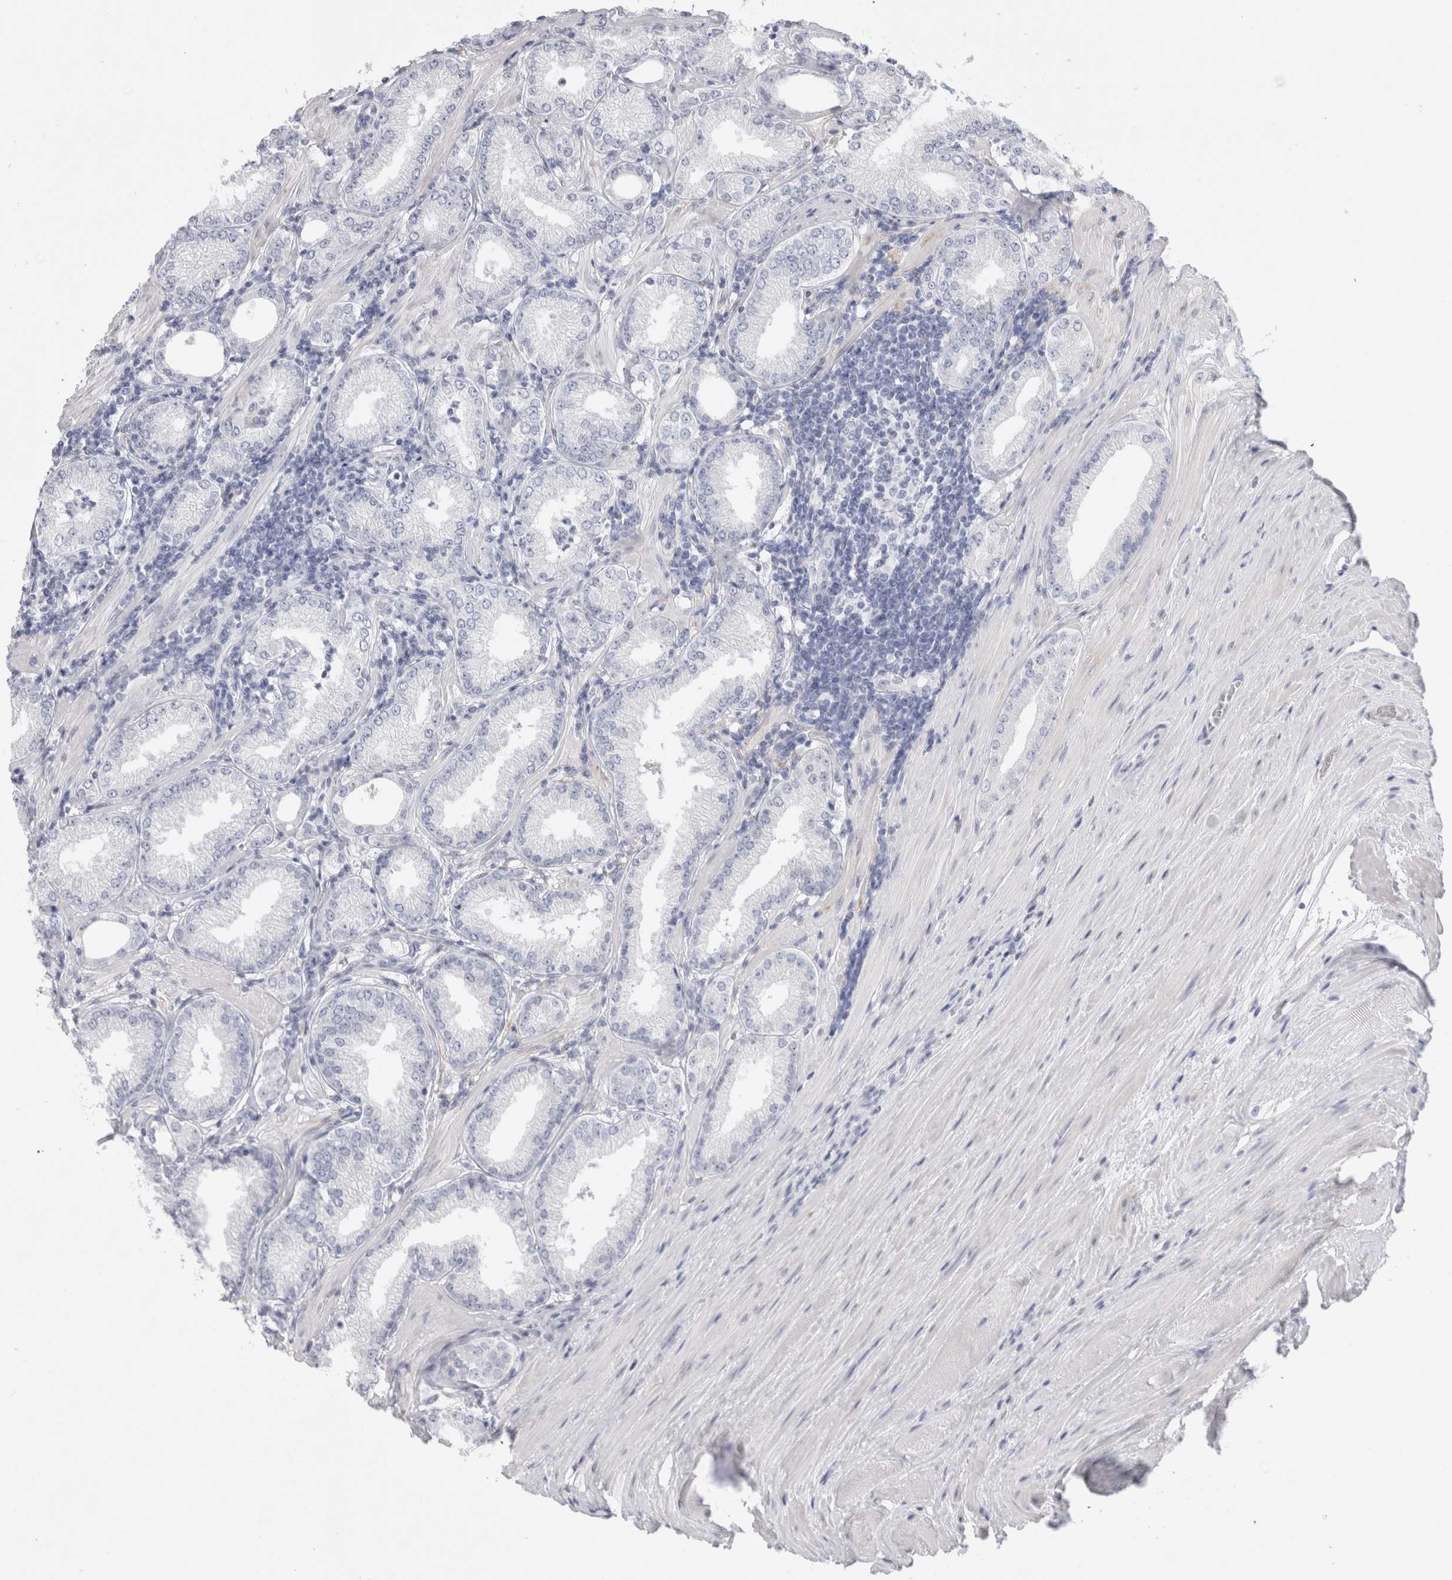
{"staining": {"intensity": "negative", "quantity": "none", "location": "none"}, "tissue": "prostate cancer", "cell_type": "Tumor cells", "image_type": "cancer", "snomed": [{"axis": "morphology", "description": "Adenocarcinoma, Low grade"}, {"axis": "topography", "description": "Prostate"}], "caption": "An image of human prostate cancer (low-grade adenocarcinoma) is negative for staining in tumor cells.", "gene": "MUC15", "patient": {"sex": "male", "age": 62}}